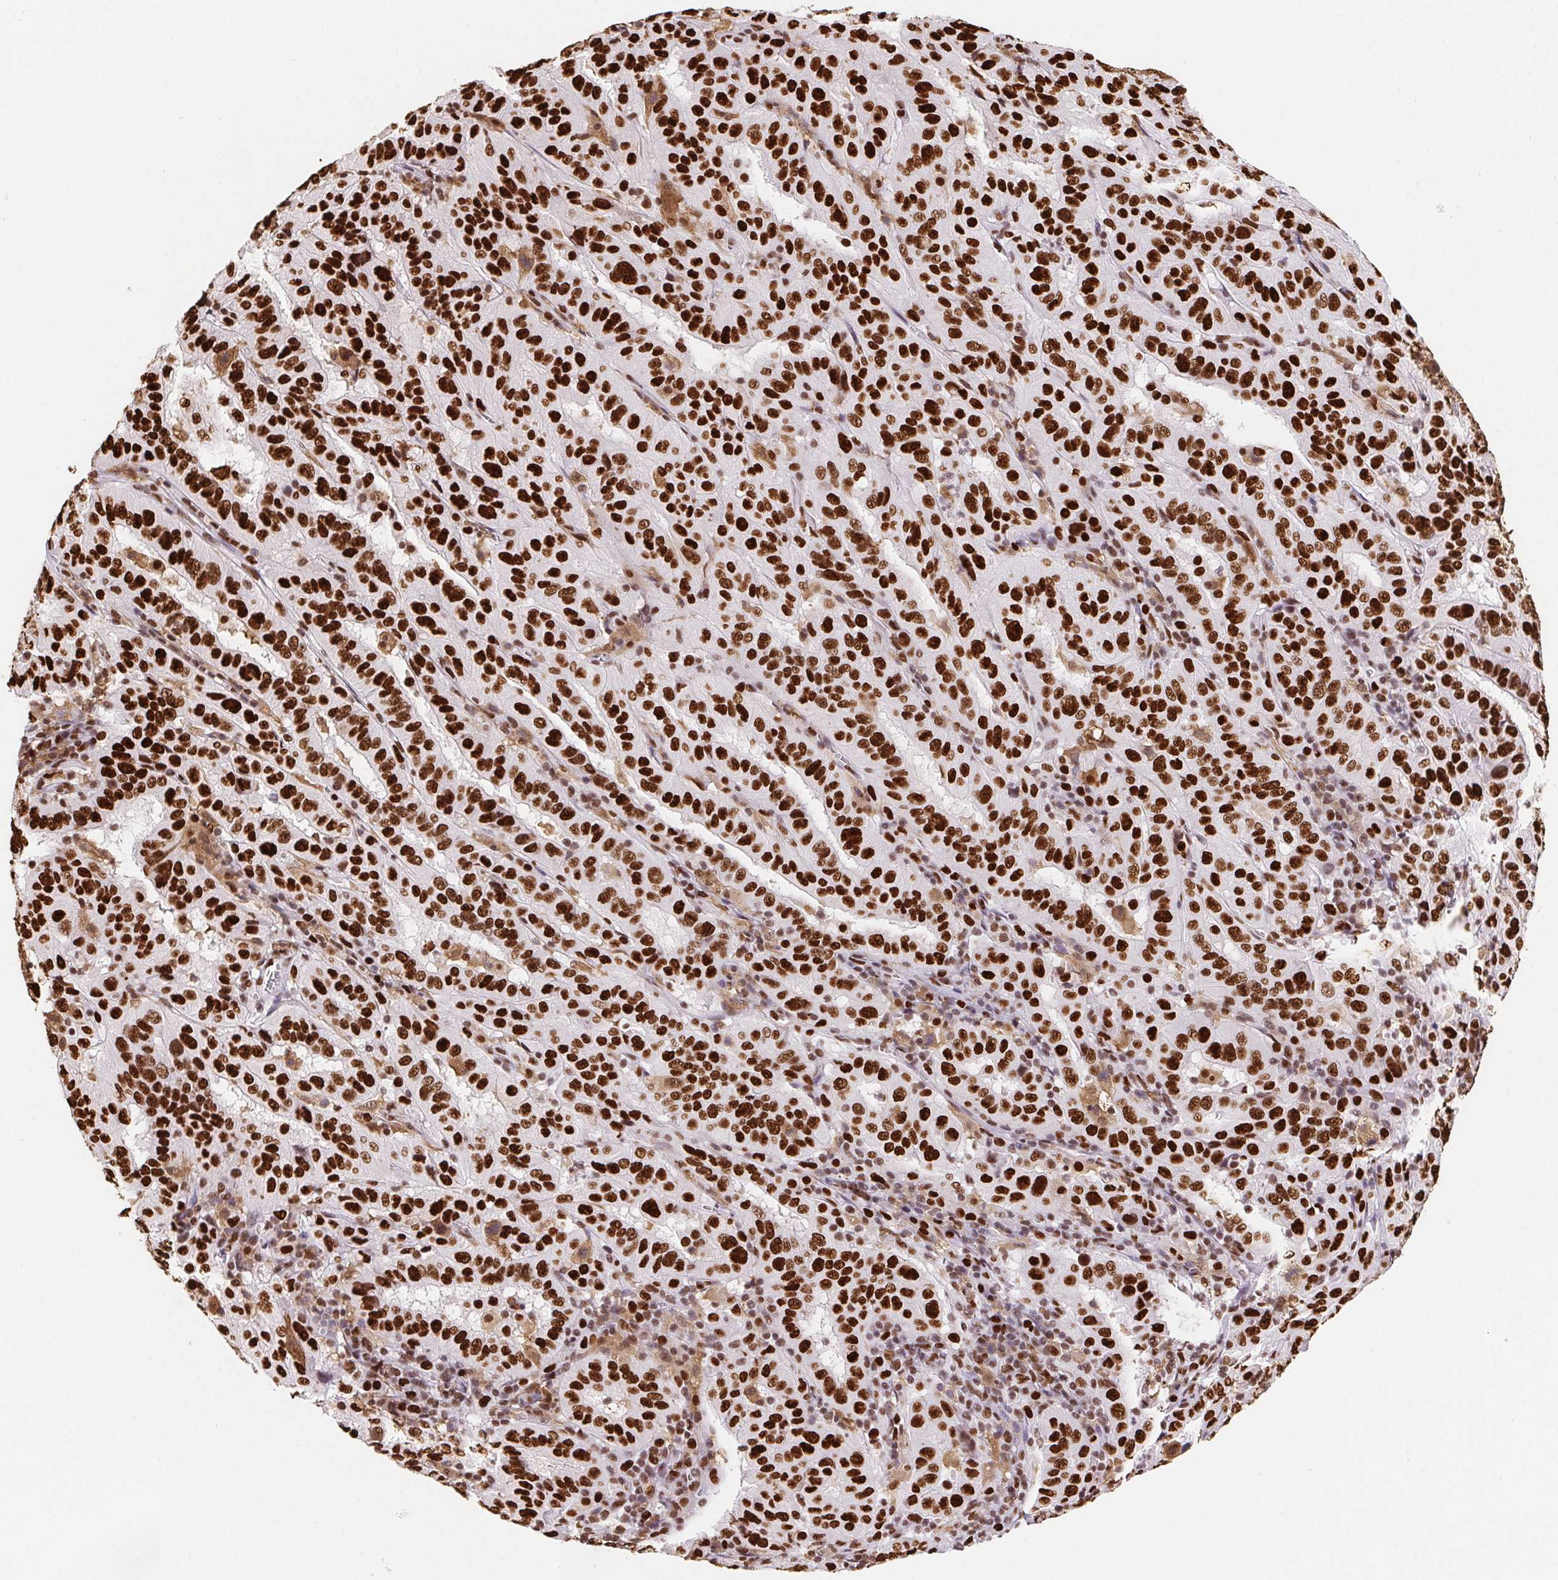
{"staining": {"intensity": "strong", "quantity": ">75%", "location": "nuclear"}, "tissue": "pancreatic cancer", "cell_type": "Tumor cells", "image_type": "cancer", "snomed": [{"axis": "morphology", "description": "Adenocarcinoma, NOS"}, {"axis": "topography", "description": "Pancreas"}], "caption": "A brown stain shows strong nuclear positivity of a protein in pancreatic cancer (adenocarcinoma) tumor cells.", "gene": "SET", "patient": {"sex": "male", "age": 63}}